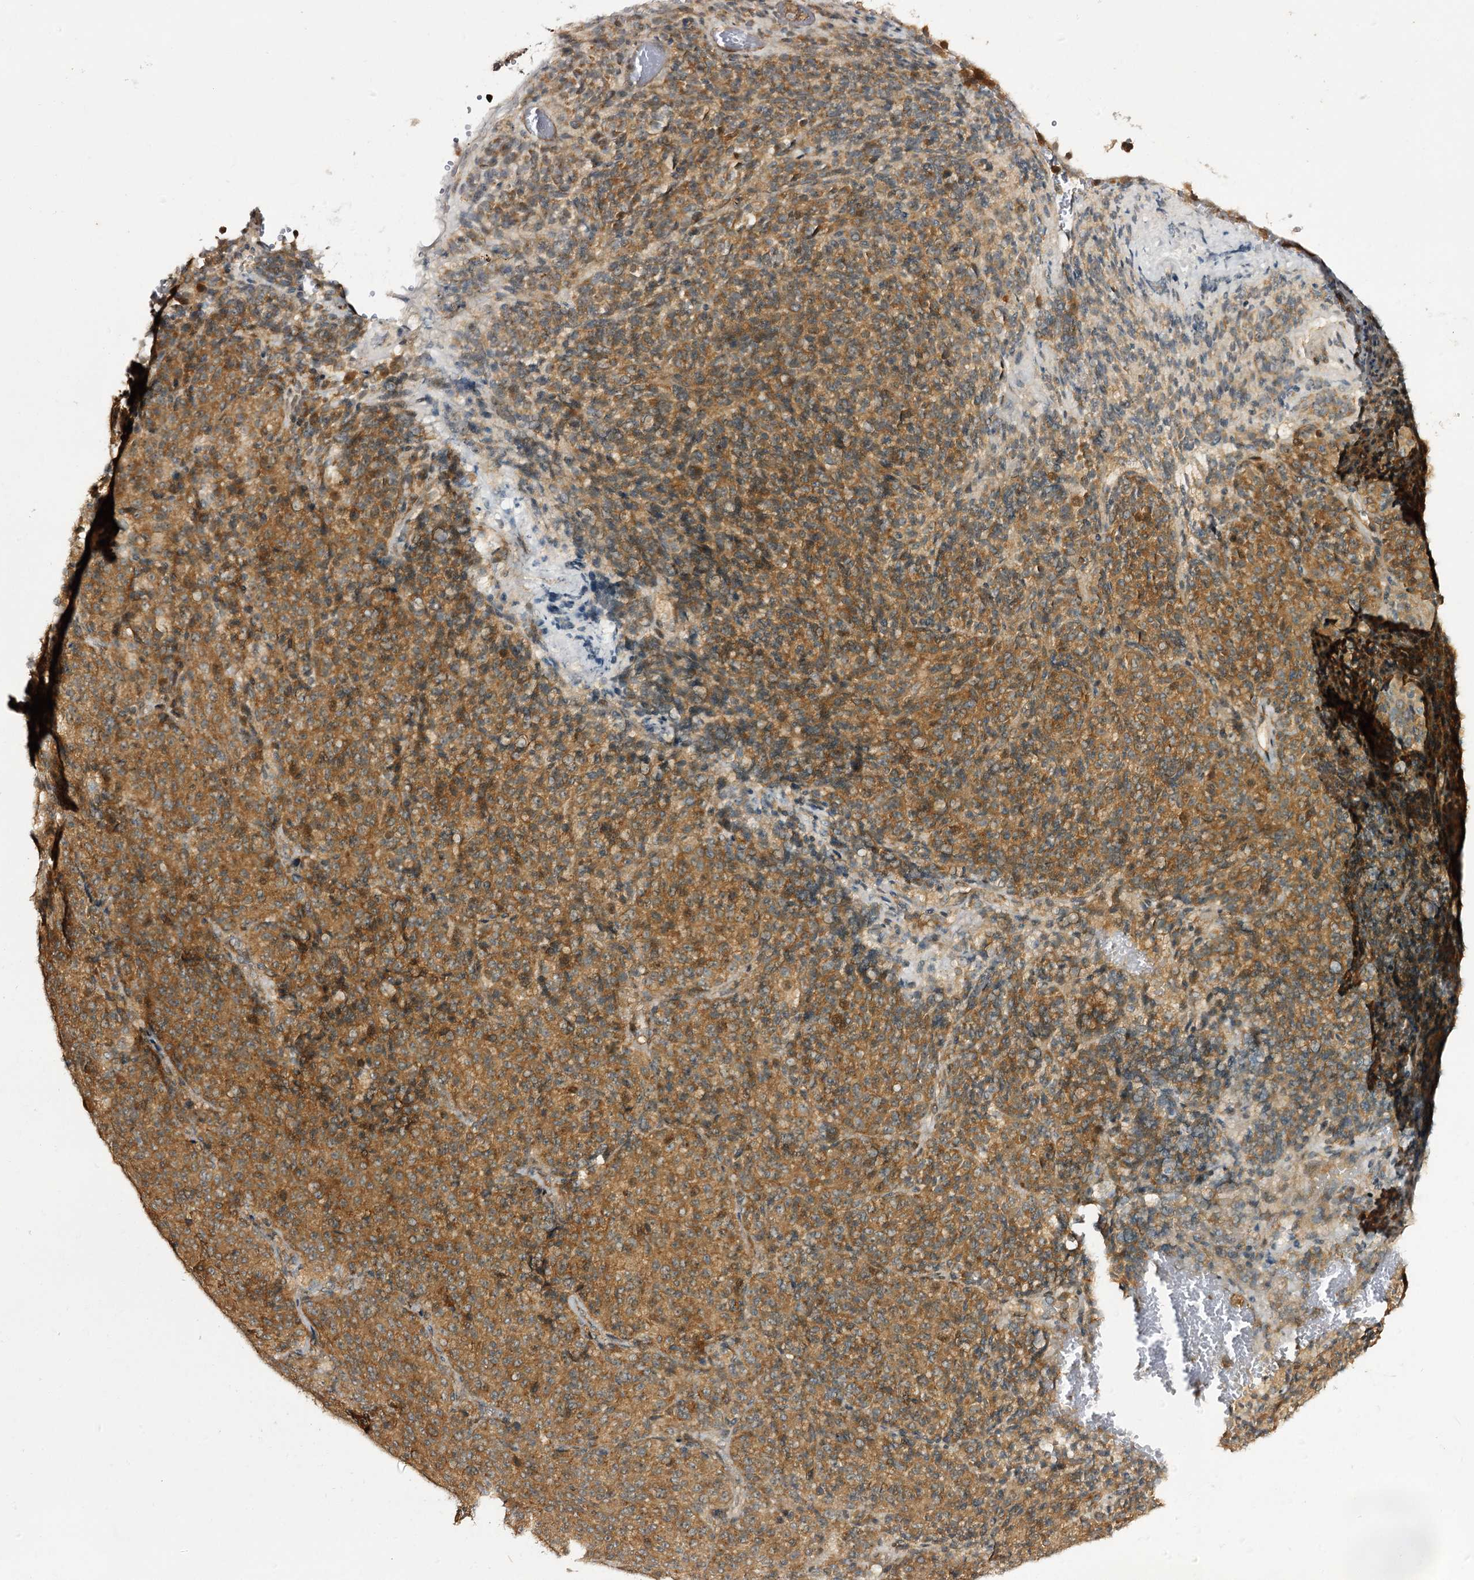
{"staining": {"intensity": "moderate", "quantity": ">75%", "location": "cytoplasmic/membranous"}, "tissue": "melanoma", "cell_type": "Tumor cells", "image_type": "cancer", "snomed": [{"axis": "morphology", "description": "Malignant melanoma, Metastatic site"}, {"axis": "topography", "description": "Brain"}], "caption": "Moderate cytoplasmic/membranous positivity is present in approximately >75% of tumor cells in malignant melanoma (metastatic site).", "gene": "C11orf80", "patient": {"sex": "female", "age": 56}}